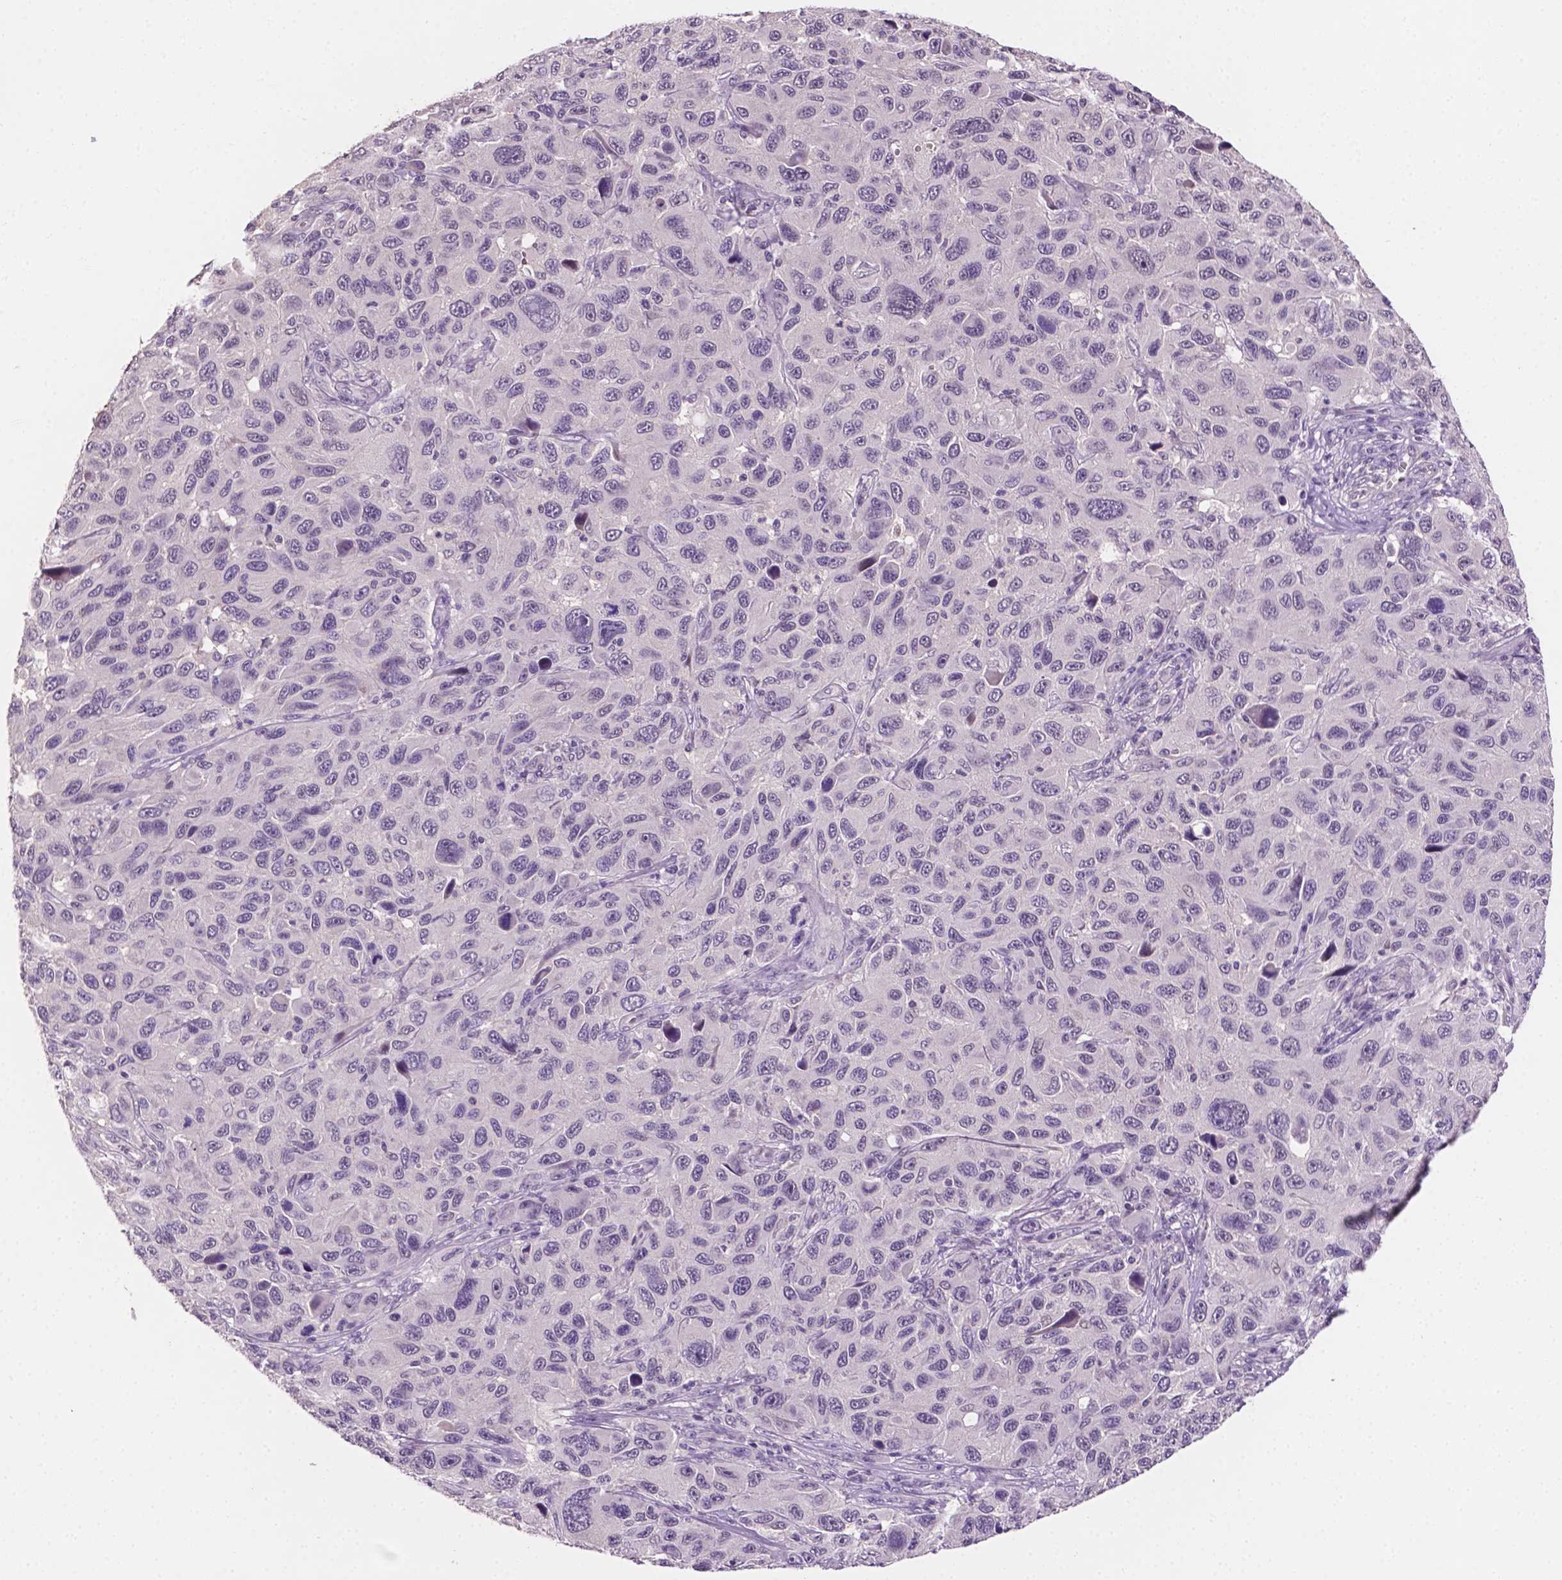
{"staining": {"intensity": "negative", "quantity": "none", "location": "none"}, "tissue": "melanoma", "cell_type": "Tumor cells", "image_type": "cancer", "snomed": [{"axis": "morphology", "description": "Malignant melanoma, NOS"}, {"axis": "topography", "description": "Skin"}], "caption": "Immunohistochemistry micrograph of human melanoma stained for a protein (brown), which shows no expression in tumor cells.", "gene": "MROH6", "patient": {"sex": "male", "age": 53}}